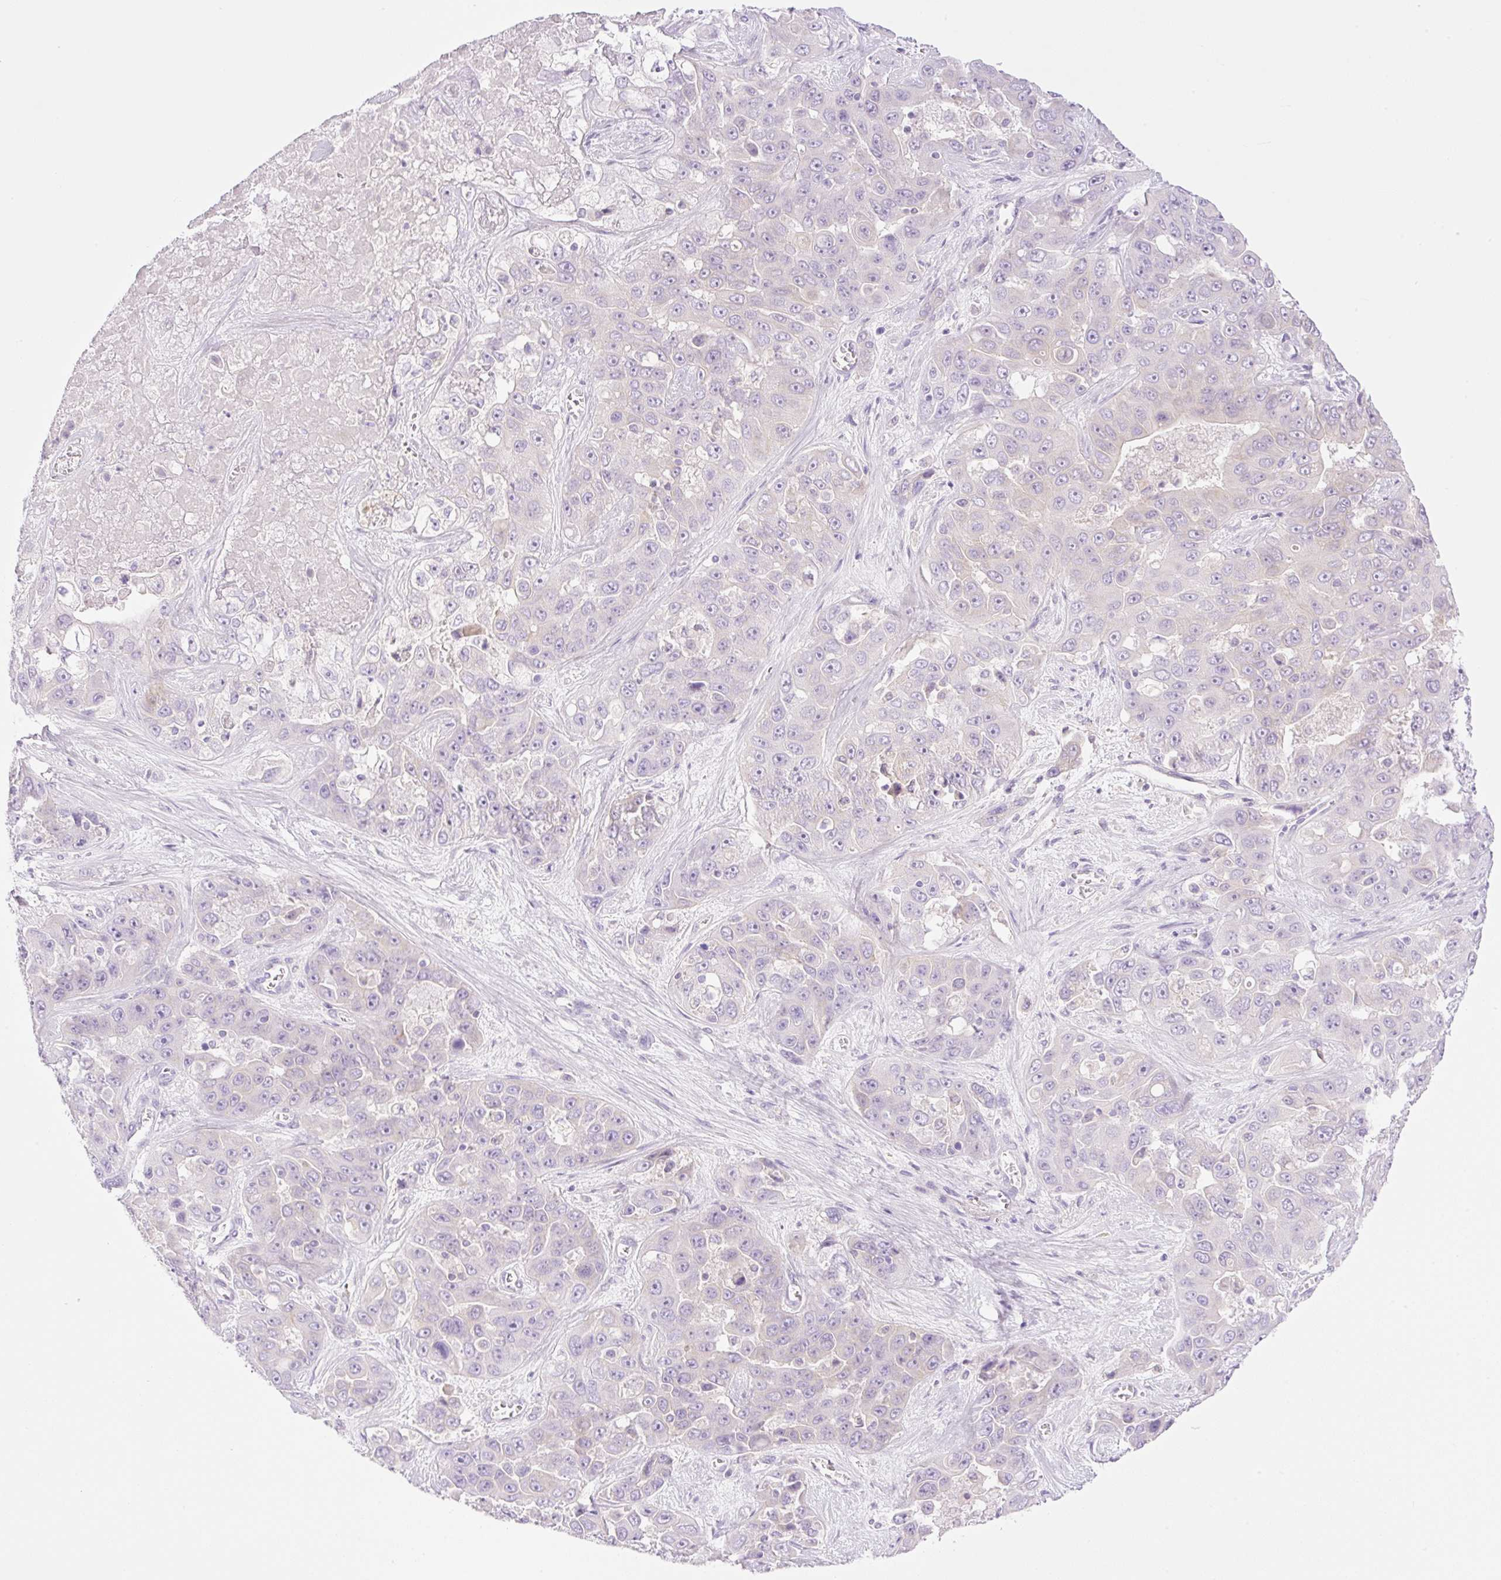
{"staining": {"intensity": "negative", "quantity": "none", "location": "none"}, "tissue": "liver cancer", "cell_type": "Tumor cells", "image_type": "cancer", "snomed": [{"axis": "morphology", "description": "Cholangiocarcinoma"}, {"axis": "topography", "description": "Liver"}], "caption": "Tumor cells show no significant staining in liver cancer. (Brightfield microscopy of DAB (3,3'-diaminobenzidine) IHC at high magnification).", "gene": "PALM3", "patient": {"sex": "female", "age": 52}}